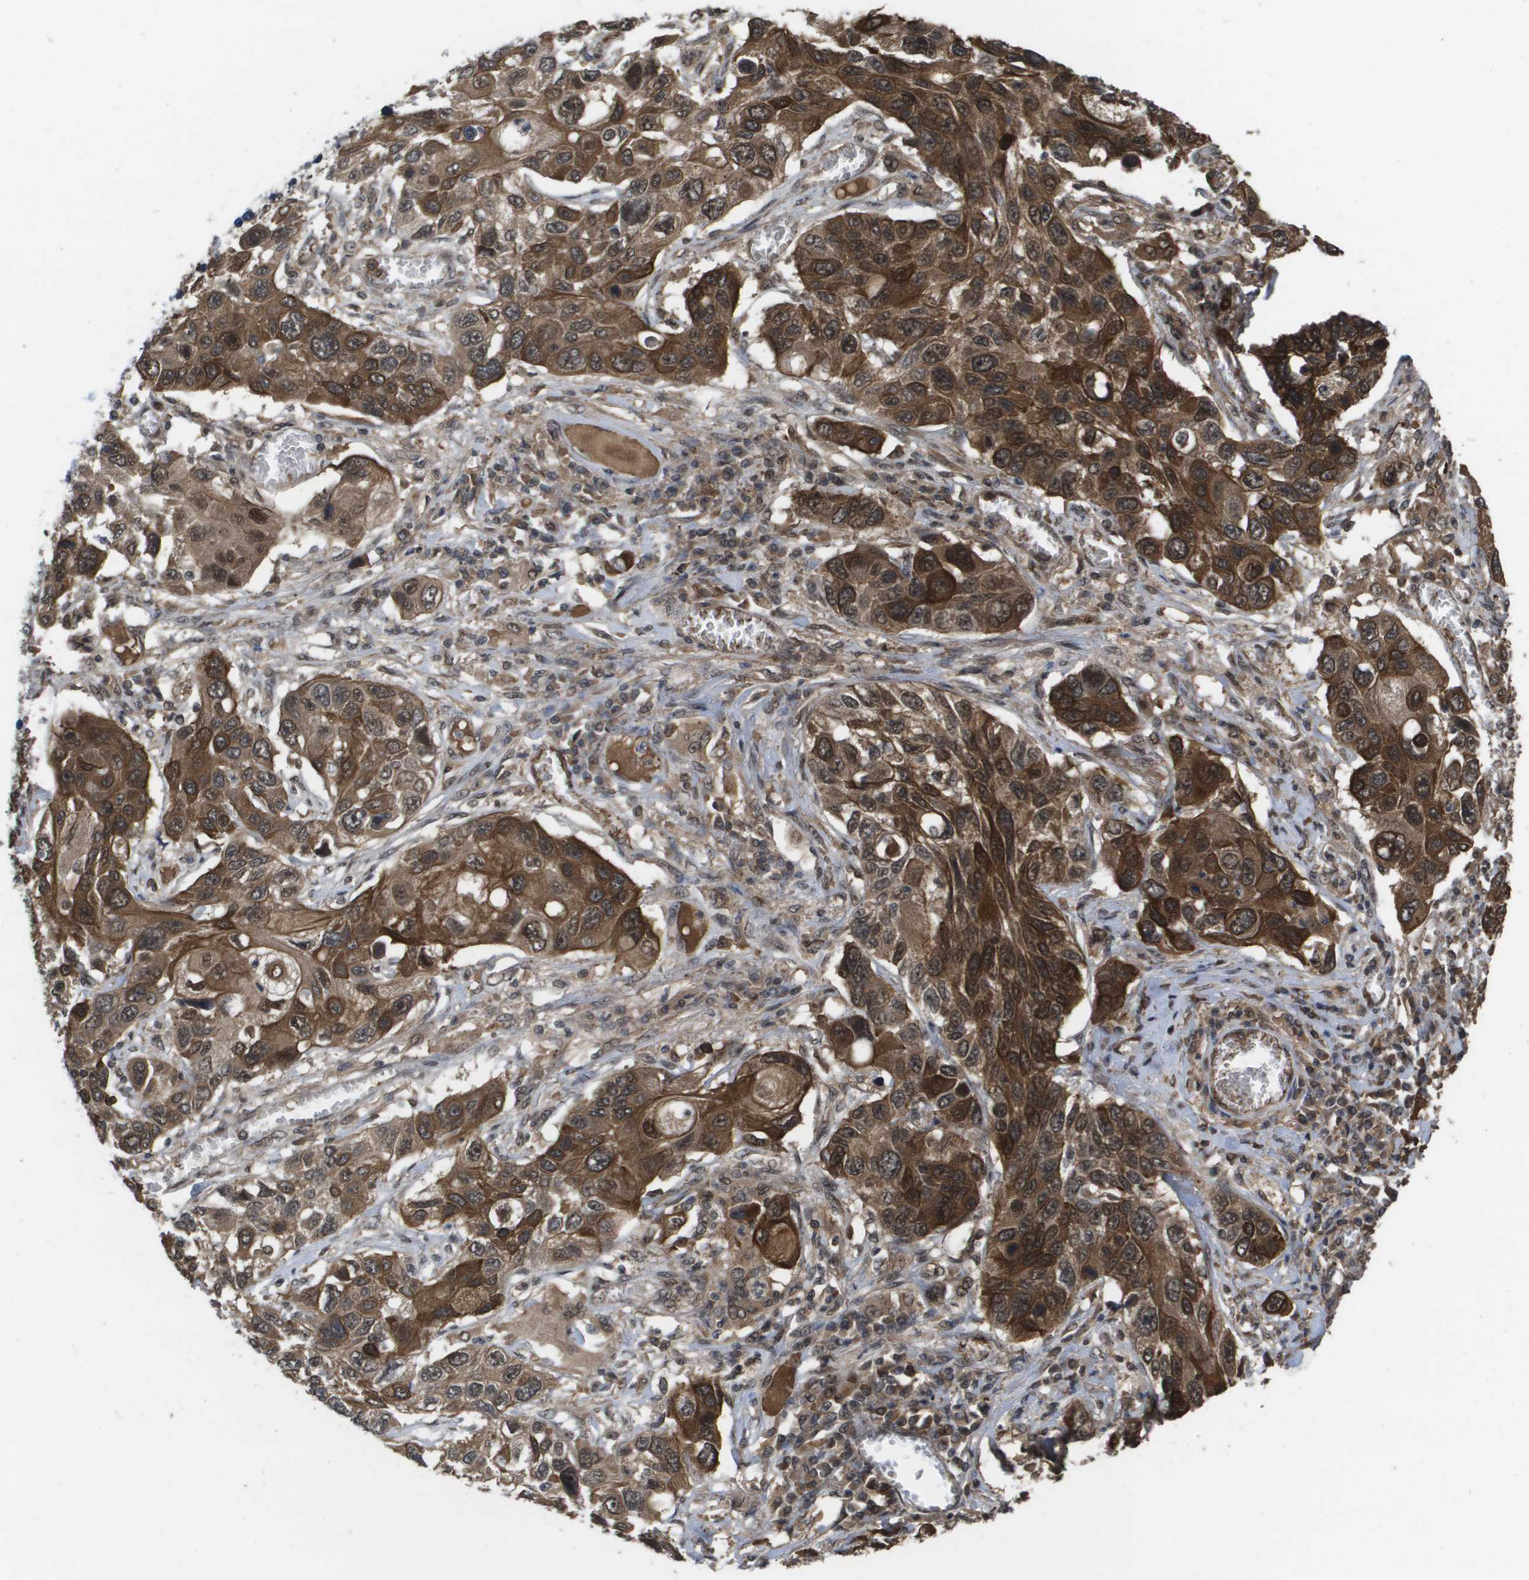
{"staining": {"intensity": "strong", "quantity": ">75%", "location": "cytoplasmic/membranous,nuclear"}, "tissue": "lung cancer", "cell_type": "Tumor cells", "image_type": "cancer", "snomed": [{"axis": "morphology", "description": "Squamous cell carcinoma, NOS"}, {"axis": "topography", "description": "Lung"}], "caption": "Immunohistochemistry of human lung cancer demonstrates high levels of strong cytoplasmic/membranous and nuclear staining in approximately >75% of tumor cells.", "gene": "AMBRA1", "patient": {"sex": "male", "age": 71}}